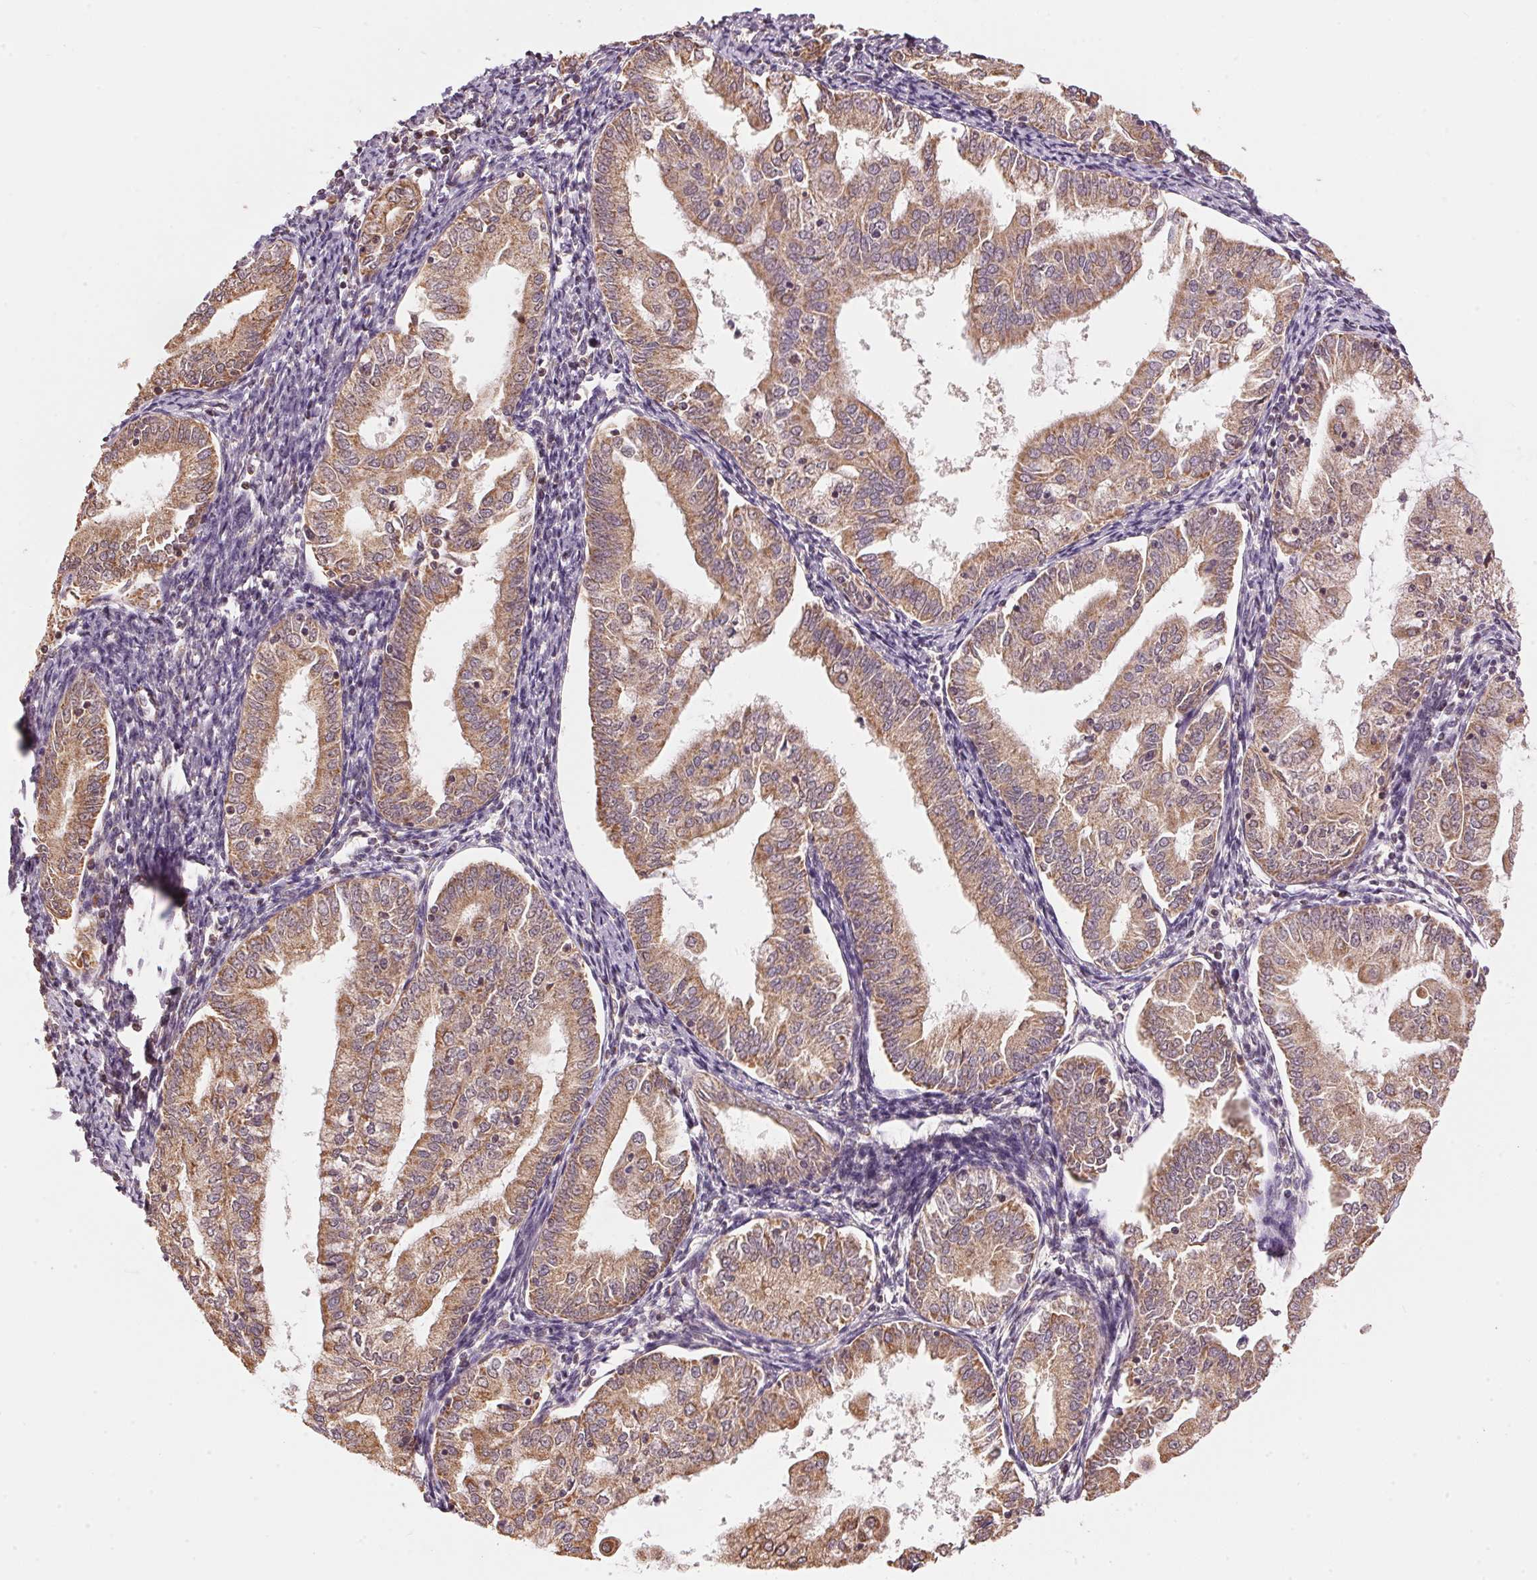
{"staining": {"intensity": "moderate", "quantity": ">75%", "location": "cytoplasmic/membranous"}, "tissue": "endometrial cancer", "cell_type": "Tumor cells", "image_type": "cancer", "snomed": [{"axis": "morphology", "description": "Adenocarcinoma, NOS"}, {"axis": "topography", "description": "Endometrium"}], "caption": "Endometrial adenocarcinoma was stained to show a protein in brown. There is medium levels of moderate cytoplasmic/membranous staining in about >75% of tumor cells.", "gene": "ARHGAP6", "patient": {"sex": "female", "age": 55}}